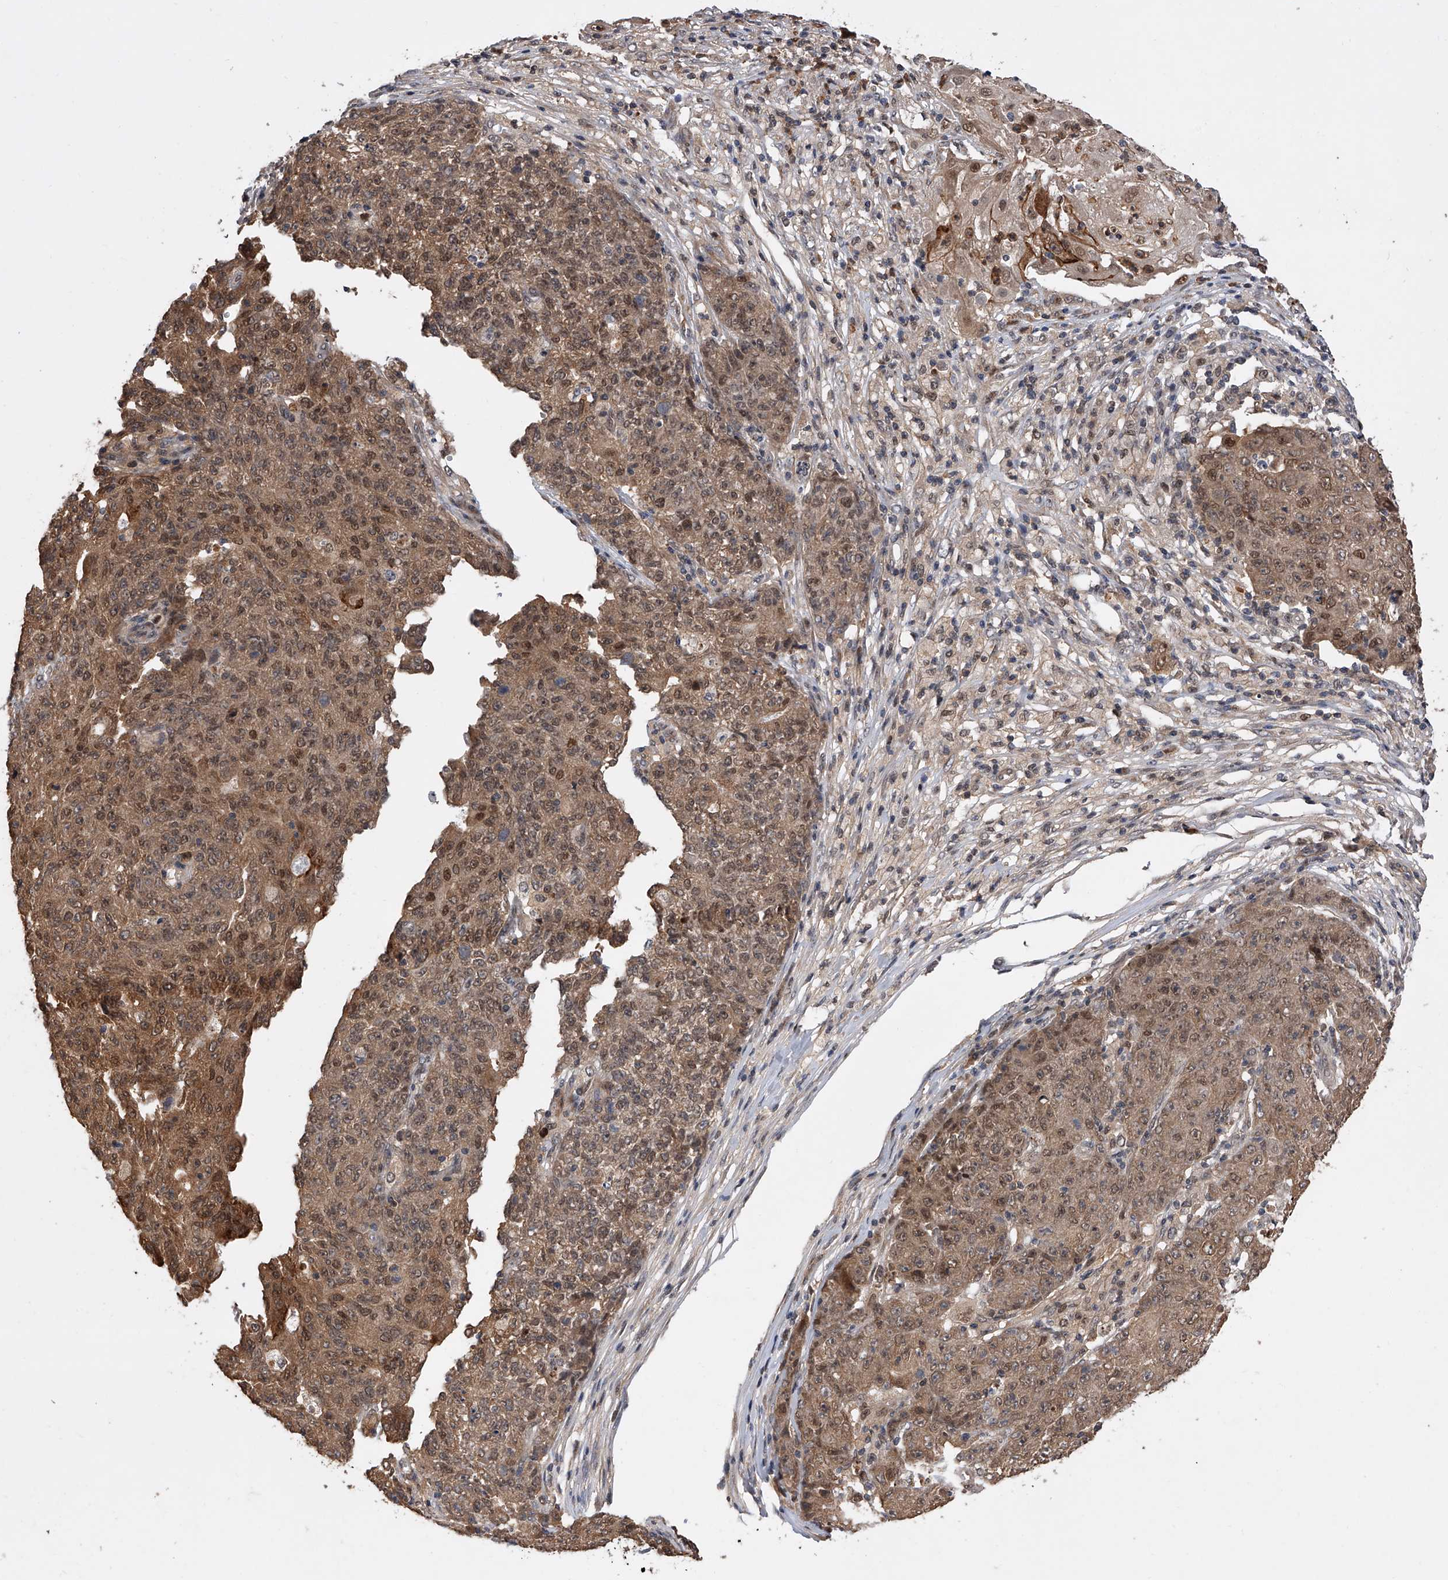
{"staining": {"intensity": "moderate", "quantity": ">75%", "location": "cytoplasmic/membranous,nuclear"}, "tissue": "ovarian cancer", "cell_type": "Tumor cells", "image_type": "cancer", "snomed": [{"axis": "morphology", "description": "Carcinoma, endometroid"}, {"axis": "topography", "description": "Ovary"}], "caption": "Ovarian endometroid carcinoma stained with a protein marker displays moderate staining in tumor cells.", "gene": "BHLHE23", "patient": {"sex": "female", "age": 42}}